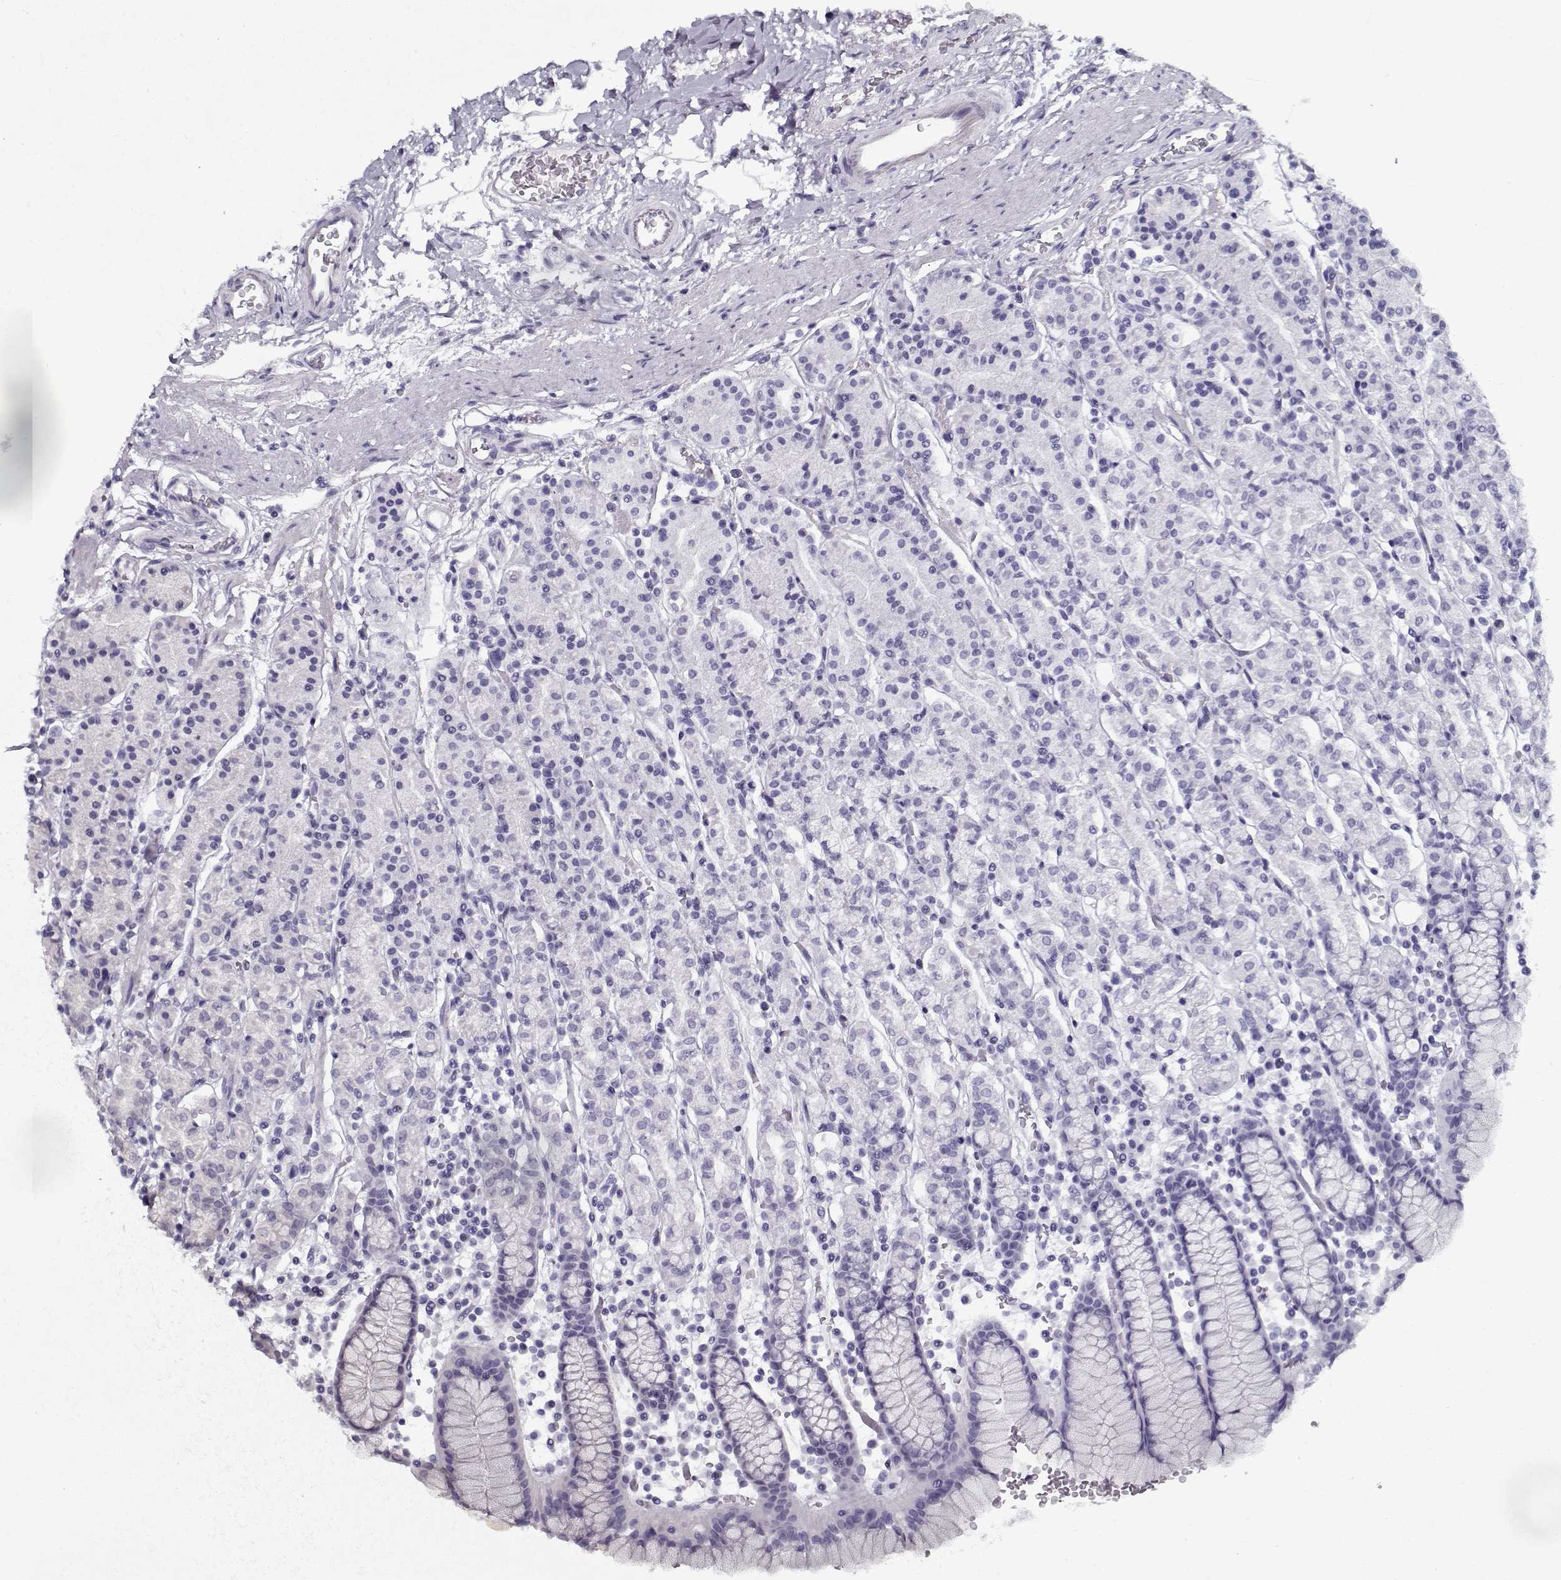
{"staining": {"intensity": "negative", "quantity": "none", "location": "none"}, "tissue": "stomach", "cell_type": "Glandular cells", "image_type": "normal", "snomed": [{"axis": "morphology", "description": "Normal tissue, NOS"}, {"axis": "topography", "description": "Stomach, upper"}, {"axis": "topography", "description": "Stomach"}], "caption": "This is a histopathology image of immunohistochemistry staining of normal stomach, which shows no positivity in glandular cells.", "gene": "TESPA1", "patient": {"sex": "male", "age": 62}}